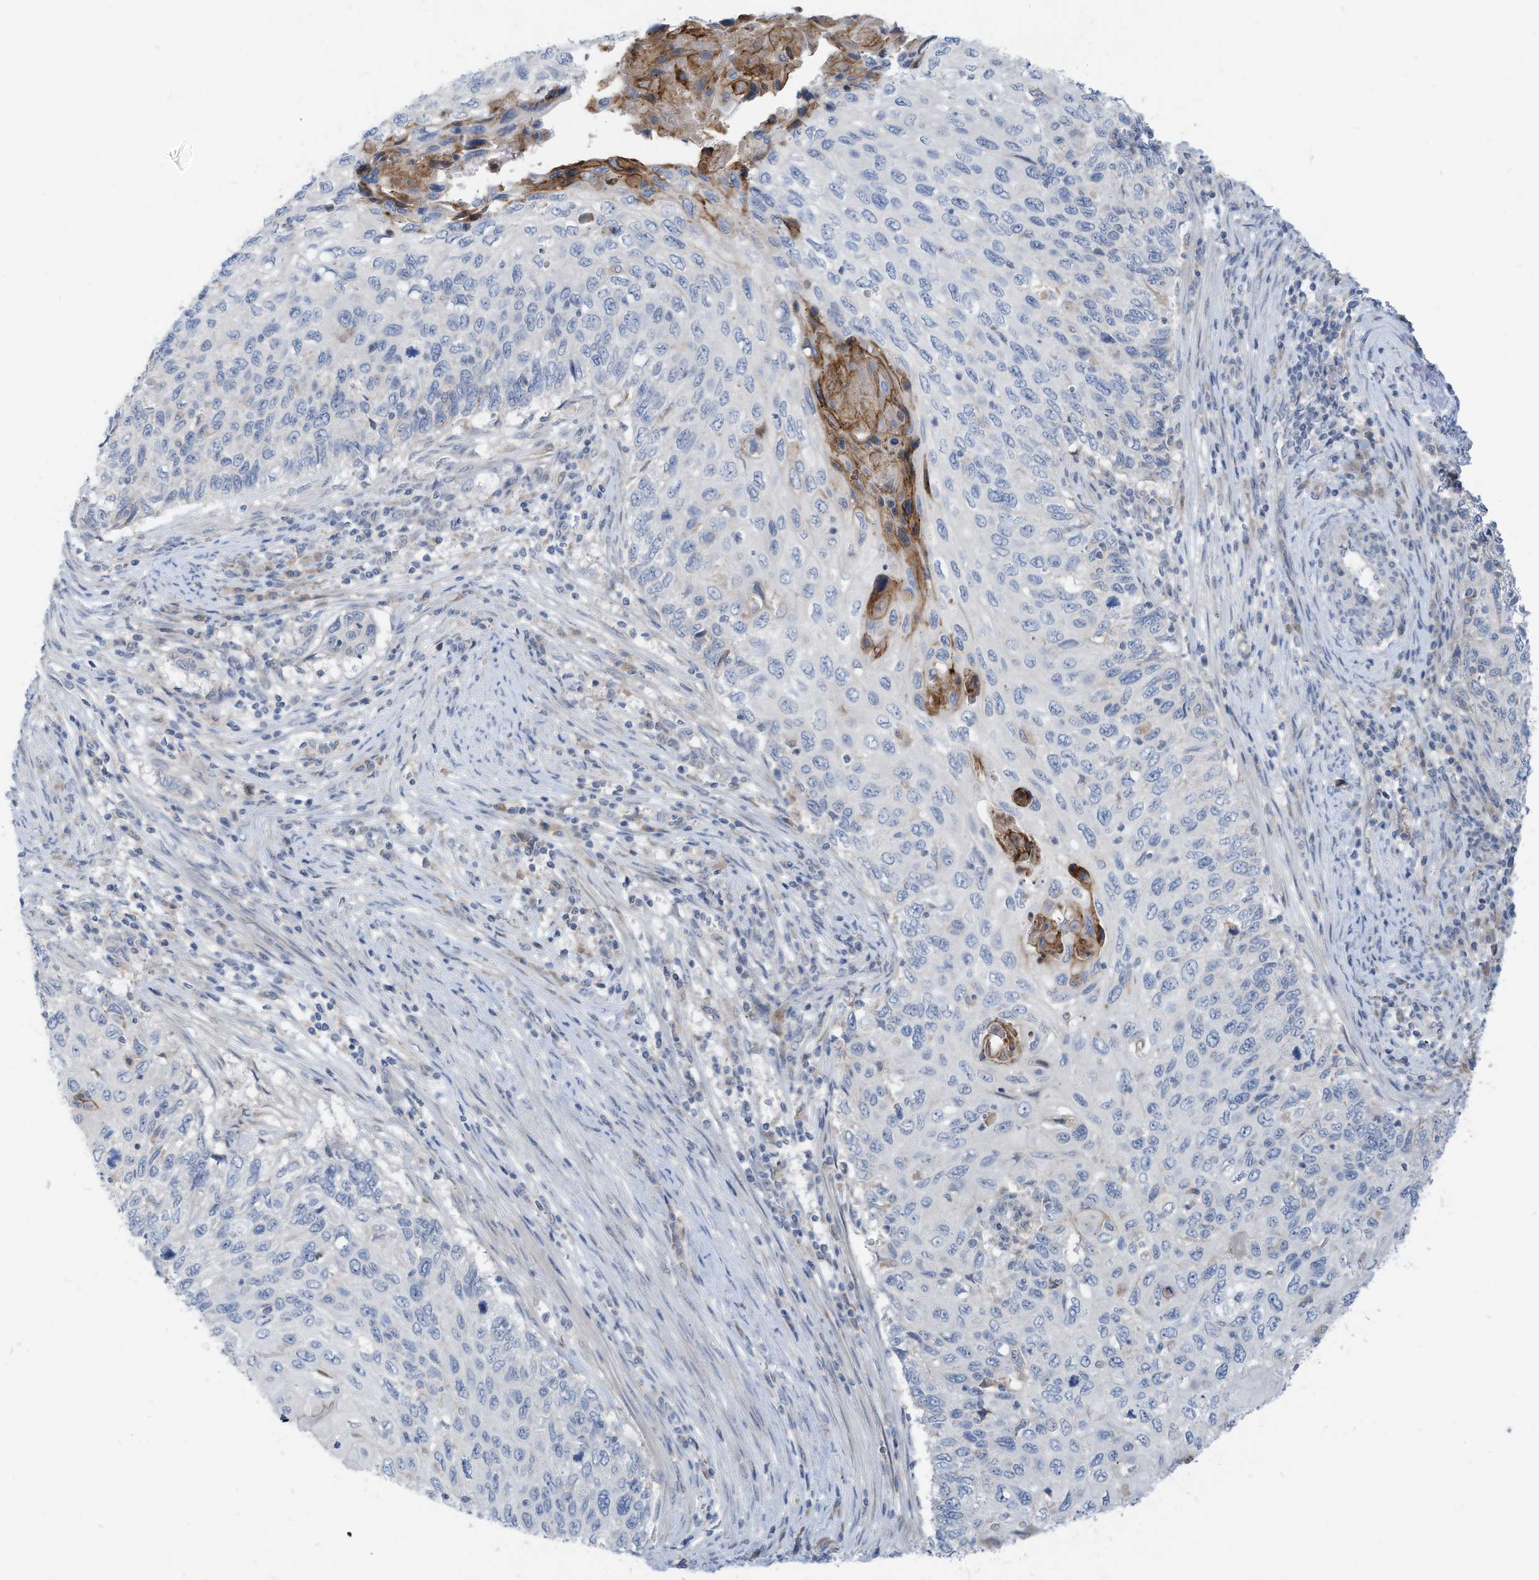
{"staining": {"intensity": "negative", "quantity": "none", "location": "none"}, "tissue": "cervical cancer", "cell_type": "Tumor cells", "image_type": "cancer", "snomed": [{"axis": "morphology", "description": "Squamous cell carcinoma, NOS"}, {"axis": "topography", "description": "Cervix"}], "caption": "Protein analysis of cervical cancer (squamous cell carcinoma) displays no significant staining in tumor cells.", "gene": "LDAH", "patient": {"sex": "female", "age": 70}}